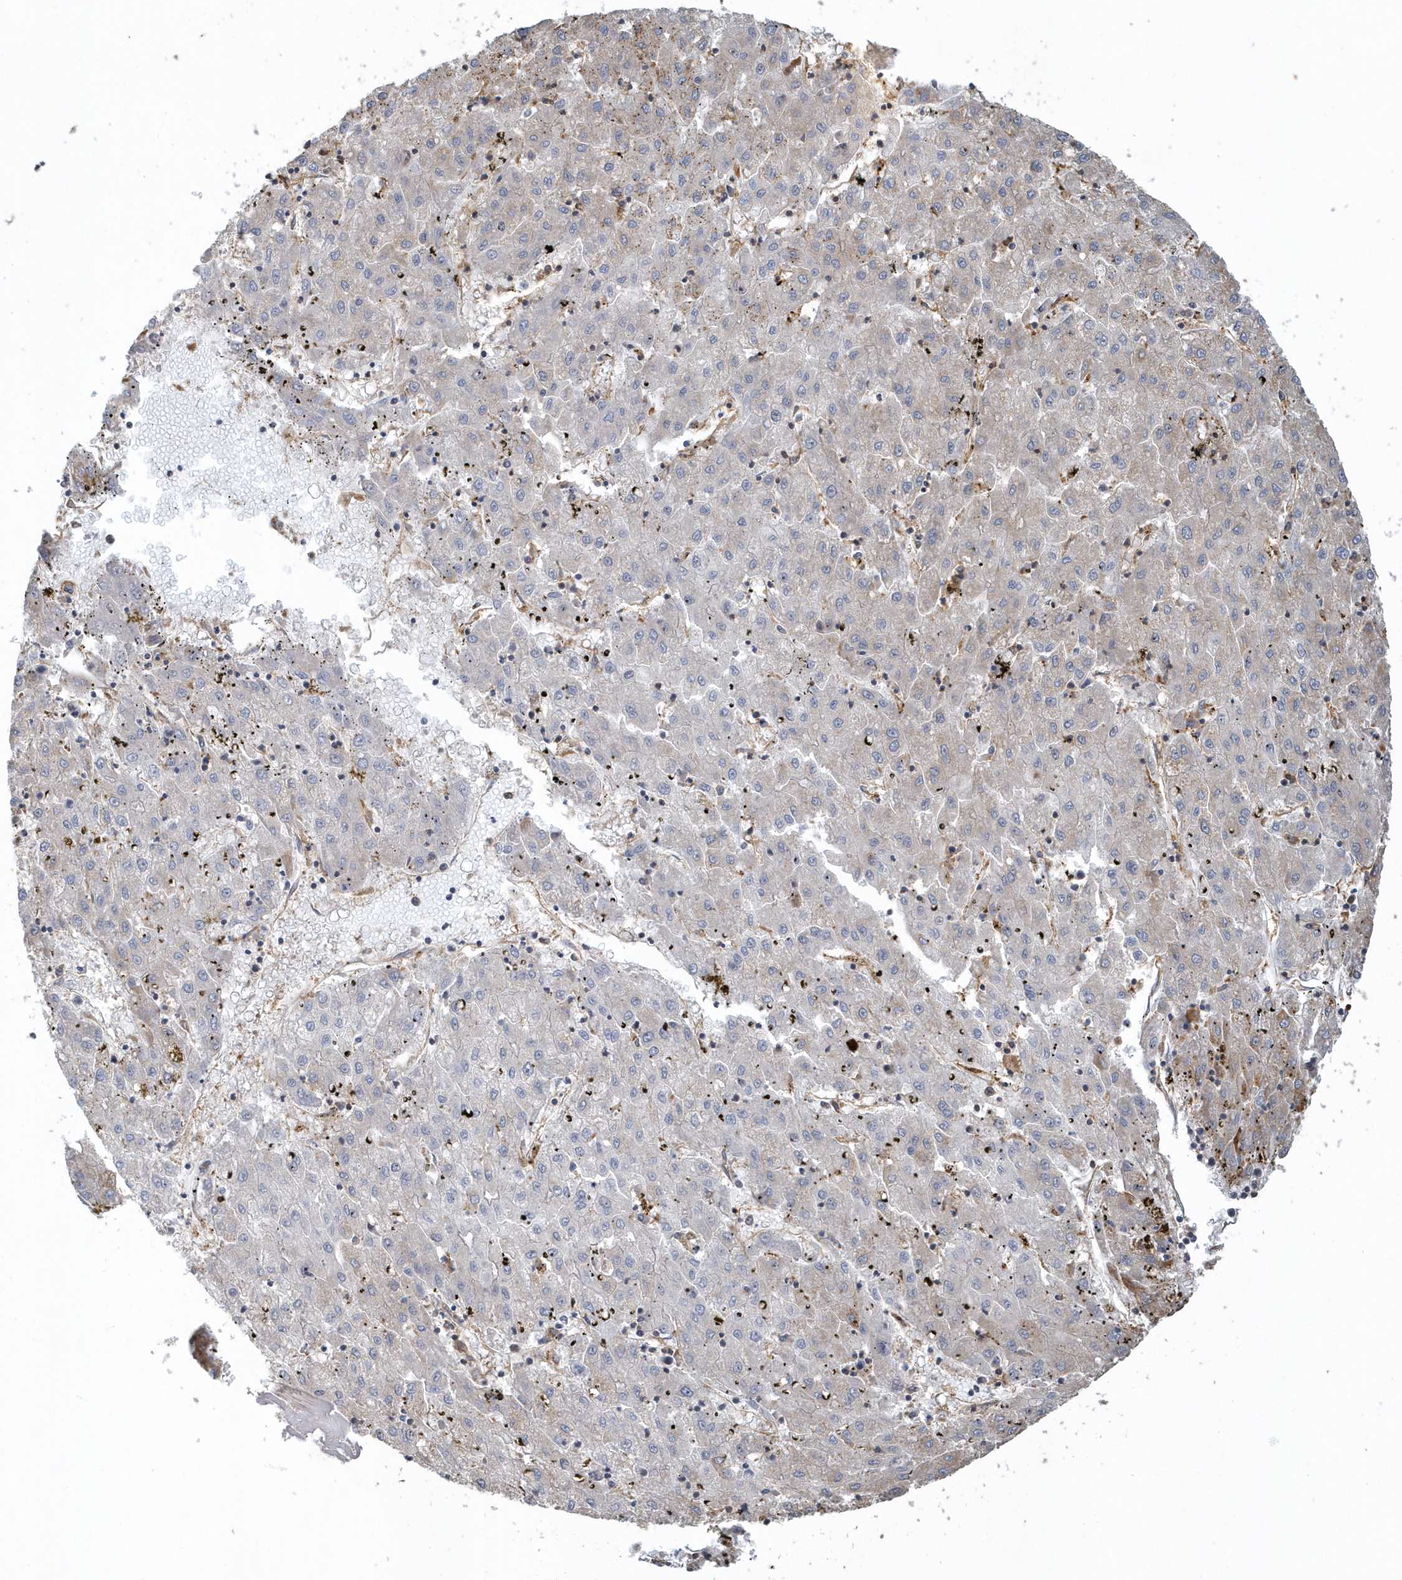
{"staining": {"intensity": "moderate", "quantity": "<25%", "location": "cytoplasmic/membranous"}, "tissue": "liver cancer", "cell_type": "Tumor cells", "image_type": "cancer", "snomed": [{"axis": "morphology", "description": "Carcinoma, Hepatocellular, NOS"}, {"axis": "topography", "description": "Liver"}], "caption": "This is a photomicrograph of IHC staining of liver cancer (hepatocellular carcinoma), which shows moderate expression in the cytoplasmic/membranous of tumor cells.", "gene": "TRAIP", "patient": {"sex": "male", "age": 72}}